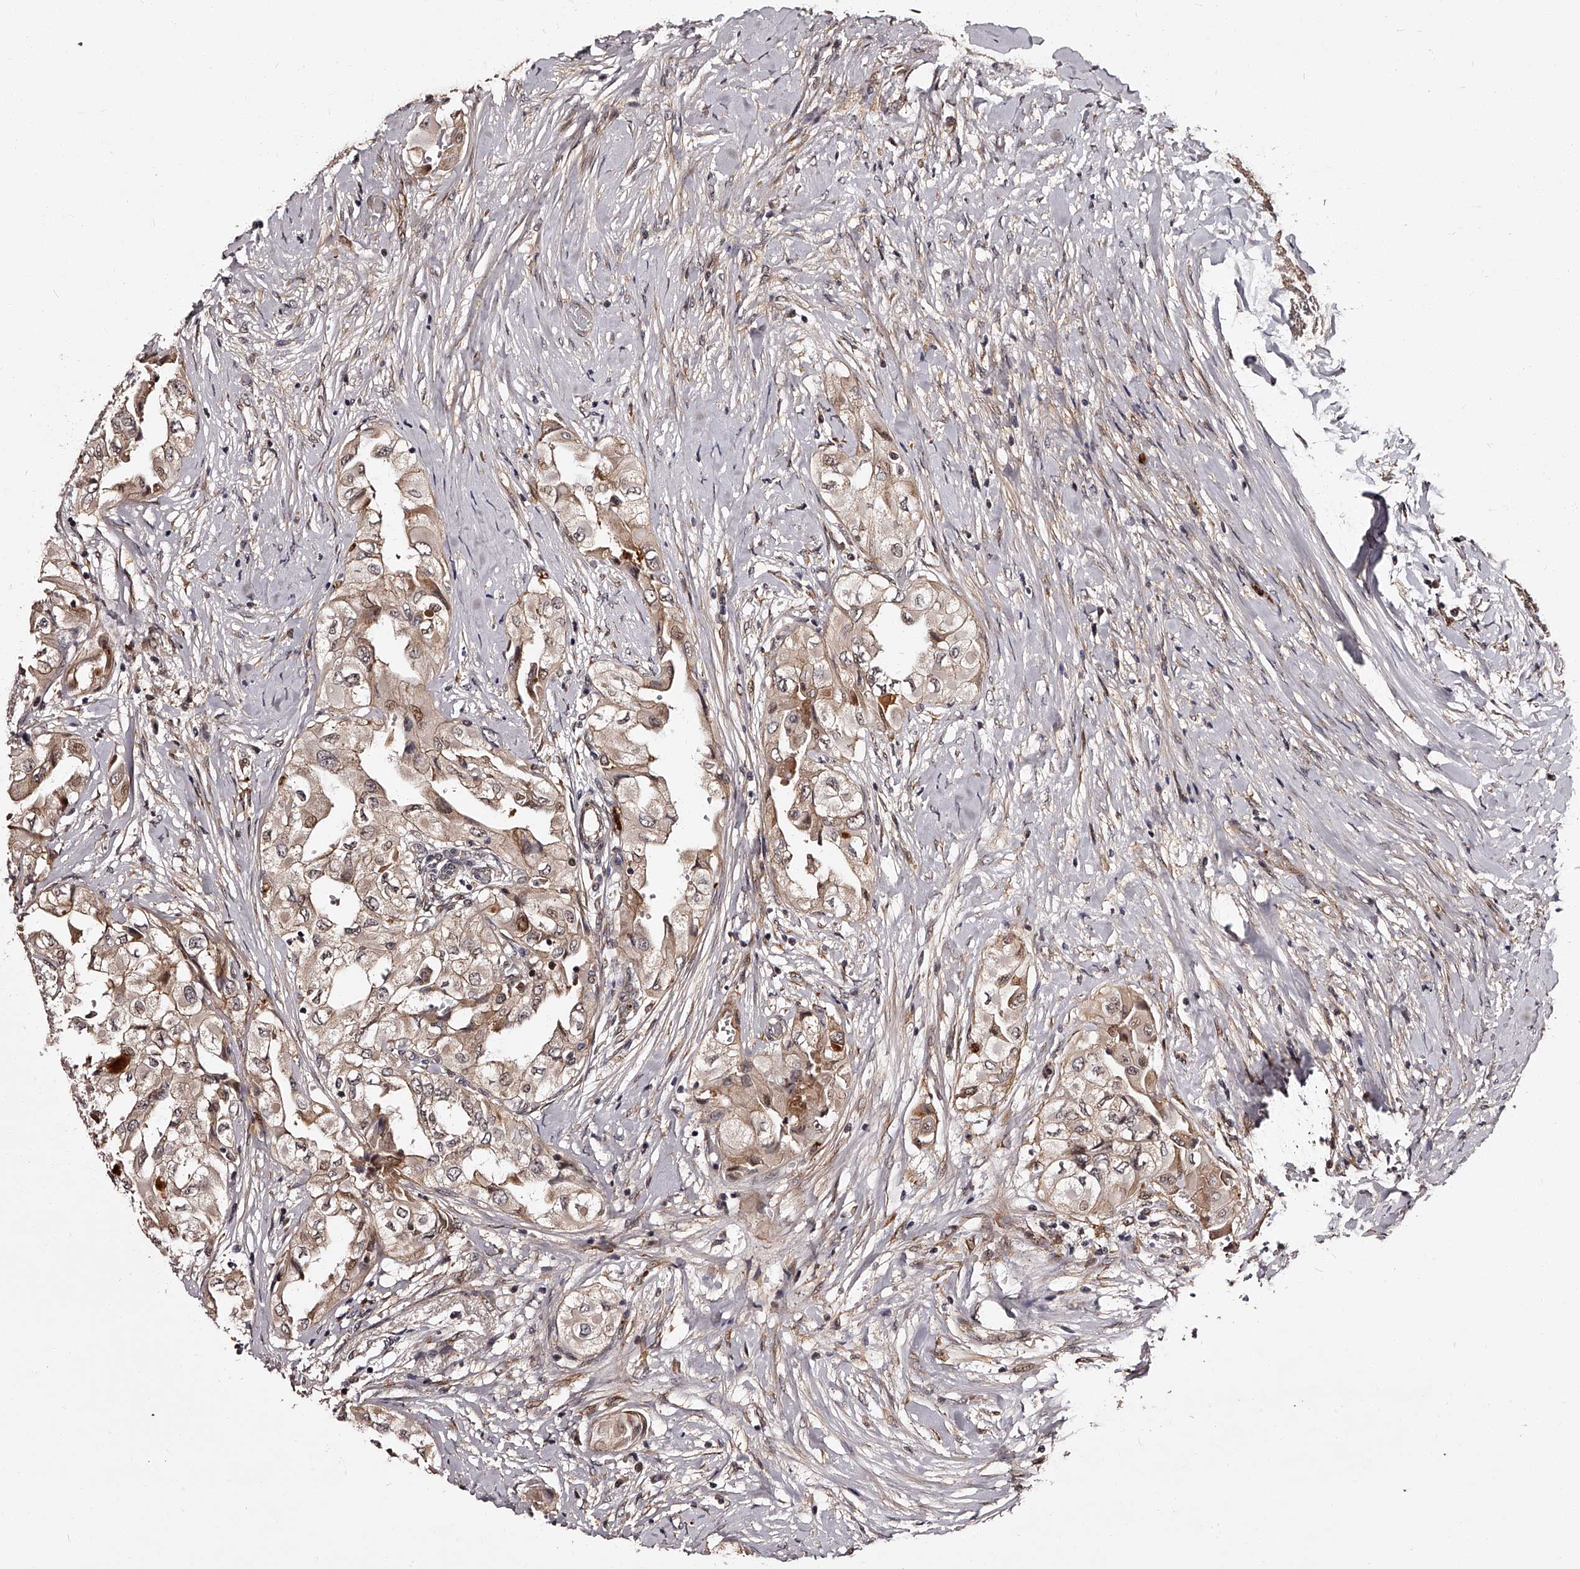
{"staining": {"intensity": "weak", "quantity": ">75%", "location": "cytoplasmic/membranous,nuclear"}, "tissue": "thyroid cancer", "cell_type": "Tumor cells", "image_type": "cancer", "snomed": [{"axis": "morphology", "description": "Papillary adenocarcinoma, NOS"}, {"axis": "topography", "description": "Thyroid gland"}], "caption": "Immunohistochemistry (IHC) micrograph of neoplastic tissue: papillary adenocarcinoma (thyroid) stained using IHC shows low levels of weak protein expression localized specifically in the cytoplasmic/membranous and nuclear of tumor cells, appearing as a cytoplasmic/membranous and nuclear brown color.", "gene": "RSC1A1", "patient": {"sex": "female", "age": 59}}